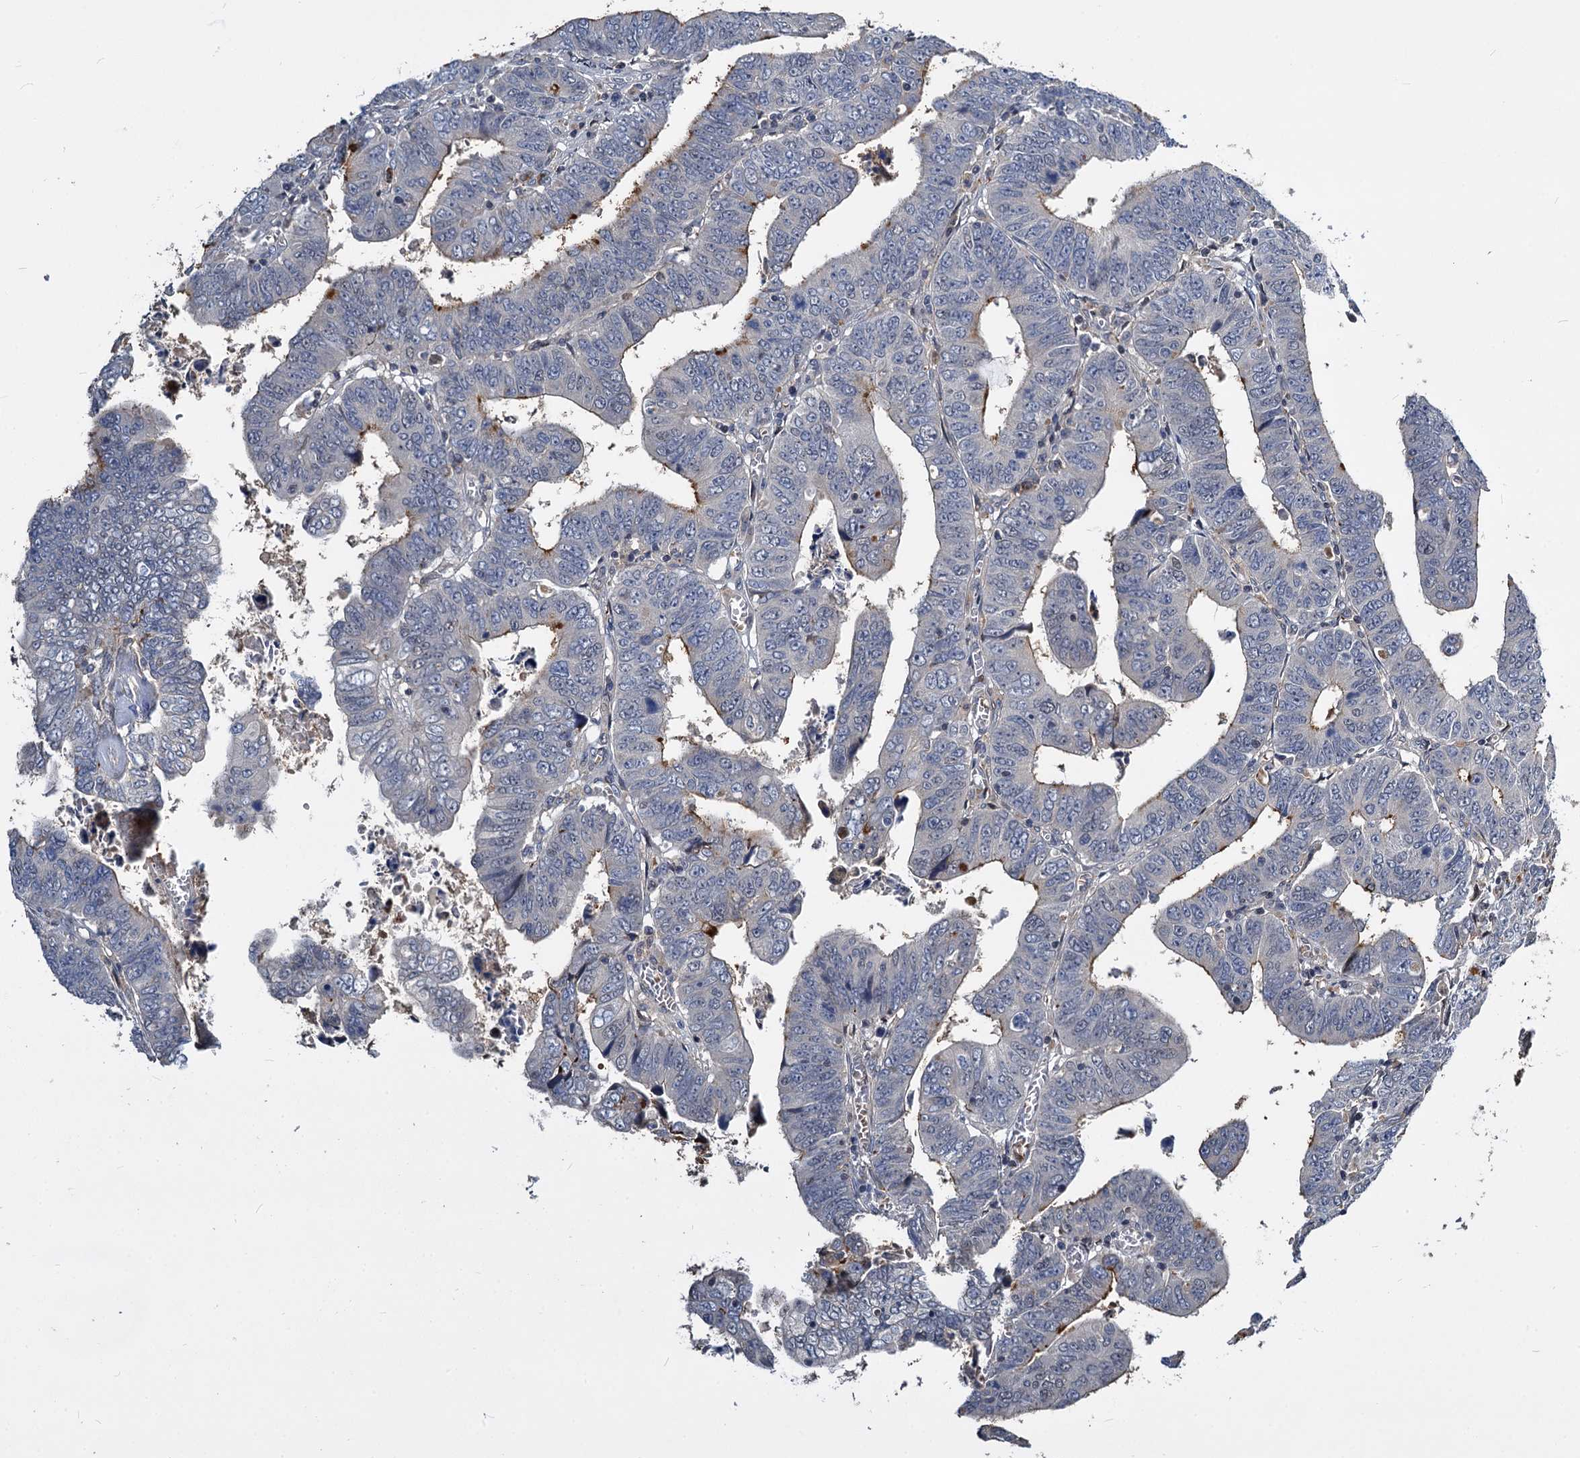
{"staining": {"intensity": "moderate", "quantity": "<25%", "location": "cytoplasmic/membranous"}, "tissue": "colorectal cancer", "cell_type": "Tumor cells", "image_type": "cancer", "snomed": [{"axis": "morphology", "description": "Normal tissue, NOS"}, {"axis": "morphology", "description": "Adenocarcinoma, NOS"}, {"axis": "topography", "description": "Rectum"}], "caption": "Adenocarcinoma (colorectal) was stained to show a protein in brown. There is low levels of moderate cytoplasmic/membranous positivity in about <25% of tumor cells.", "gene": "ATG101", "patient": {"sex": "female", "age": 65}}